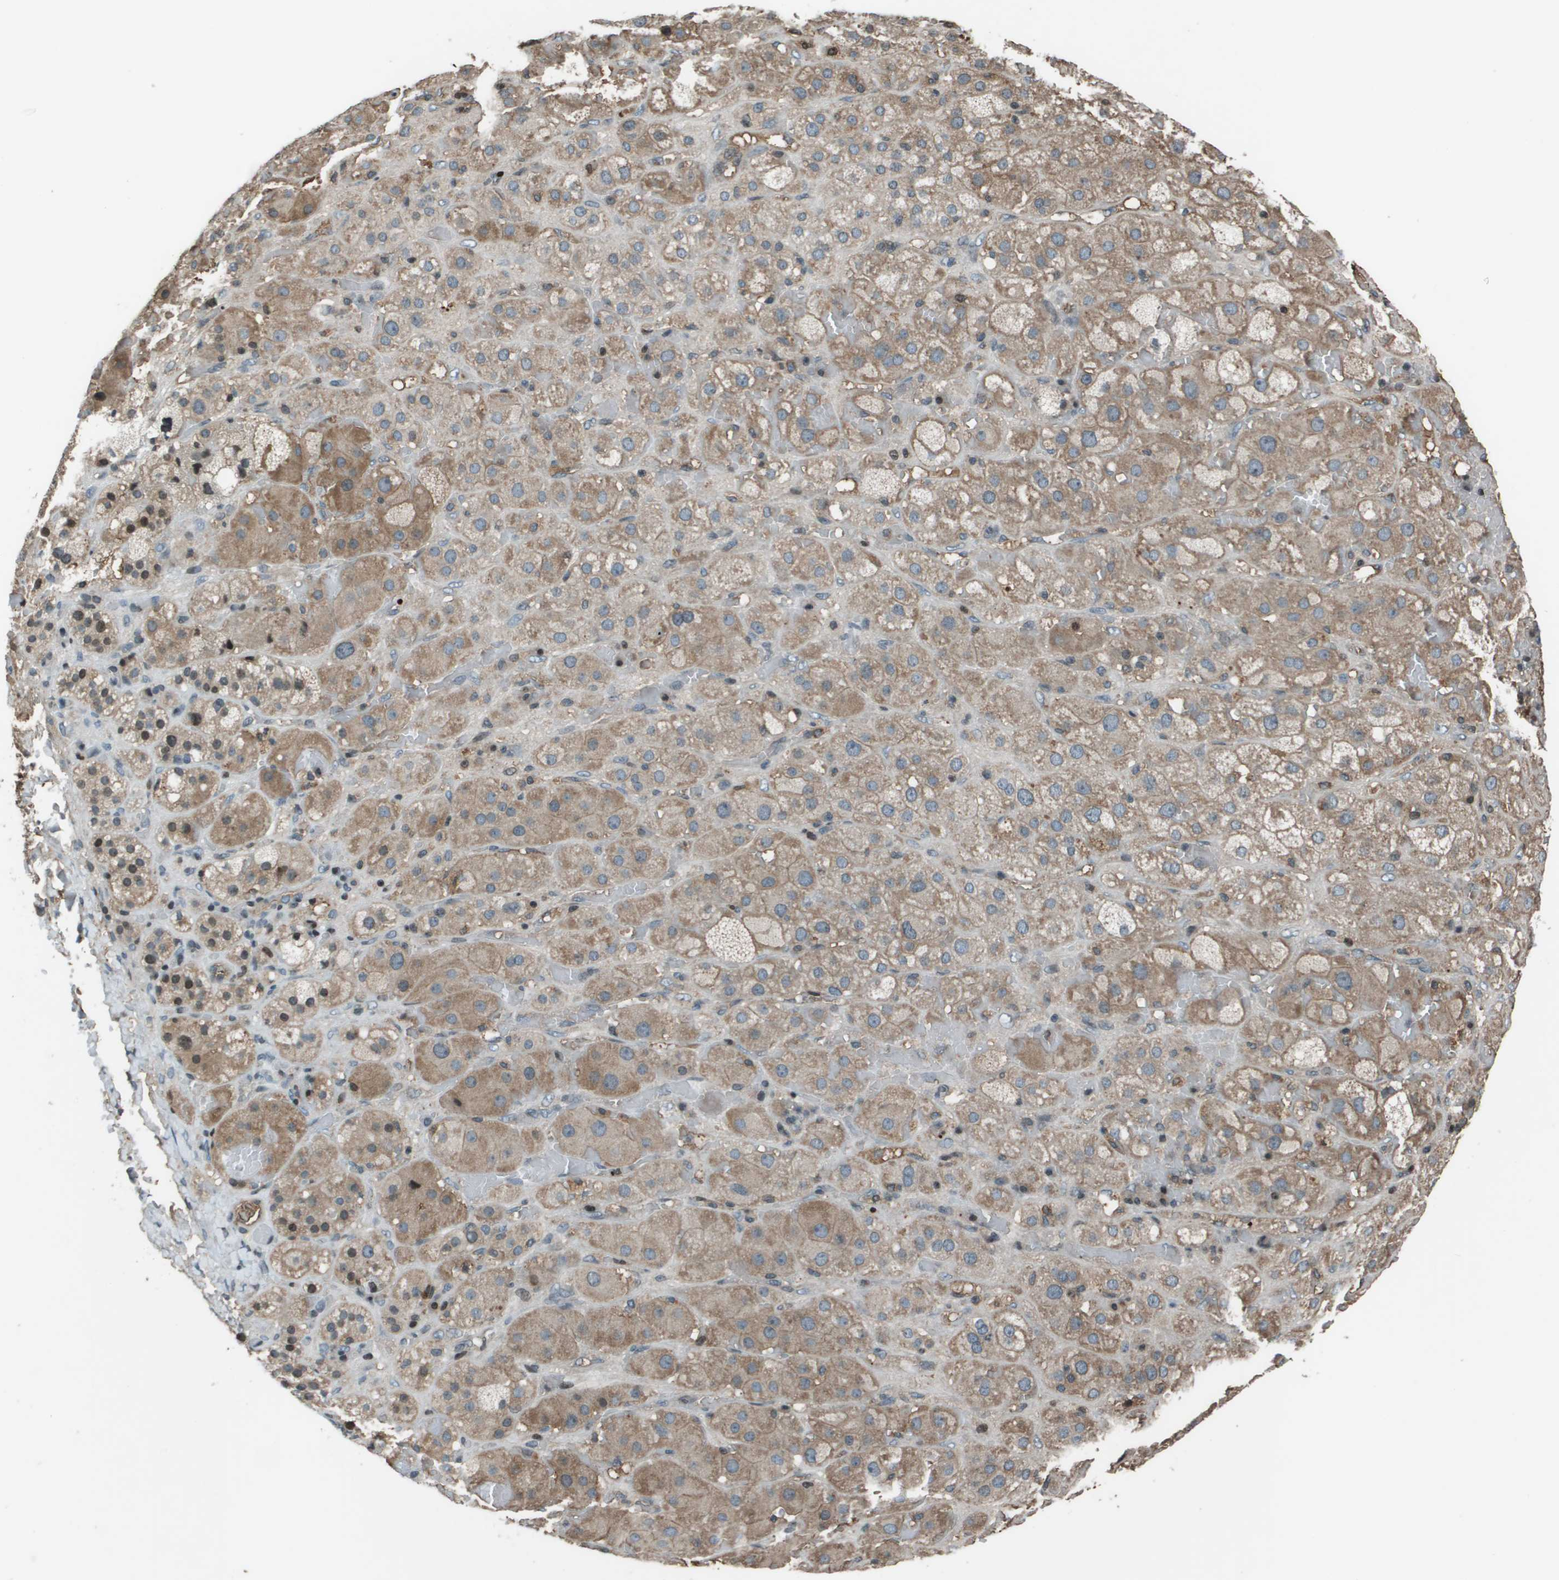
{"staining": {"intensity": "strong", "quantity": "<25%", "location": "cytoplasmic/membranous,nuclear"}, "tissue": "adrenal gland", "cell_type": "Glandular cells", "image_type": "normal", "snomed": [{"axis": "morphology", "description": "Normal tissue, NOS"}, {"axis": "topography", "description": "Adrenal gland"}], "caption": "An immunohistochemistry photomicrograph of benign tissue is shown. Protein staining in brown shows strong cytoplasmic/membranous,nuclear positivity in adrenal gland within glandular cells. (Brightfield microscopy of DAB IHC at high magnification).", "gene": "CXCL12", "patient": {"sex": "female", "age": 47}}